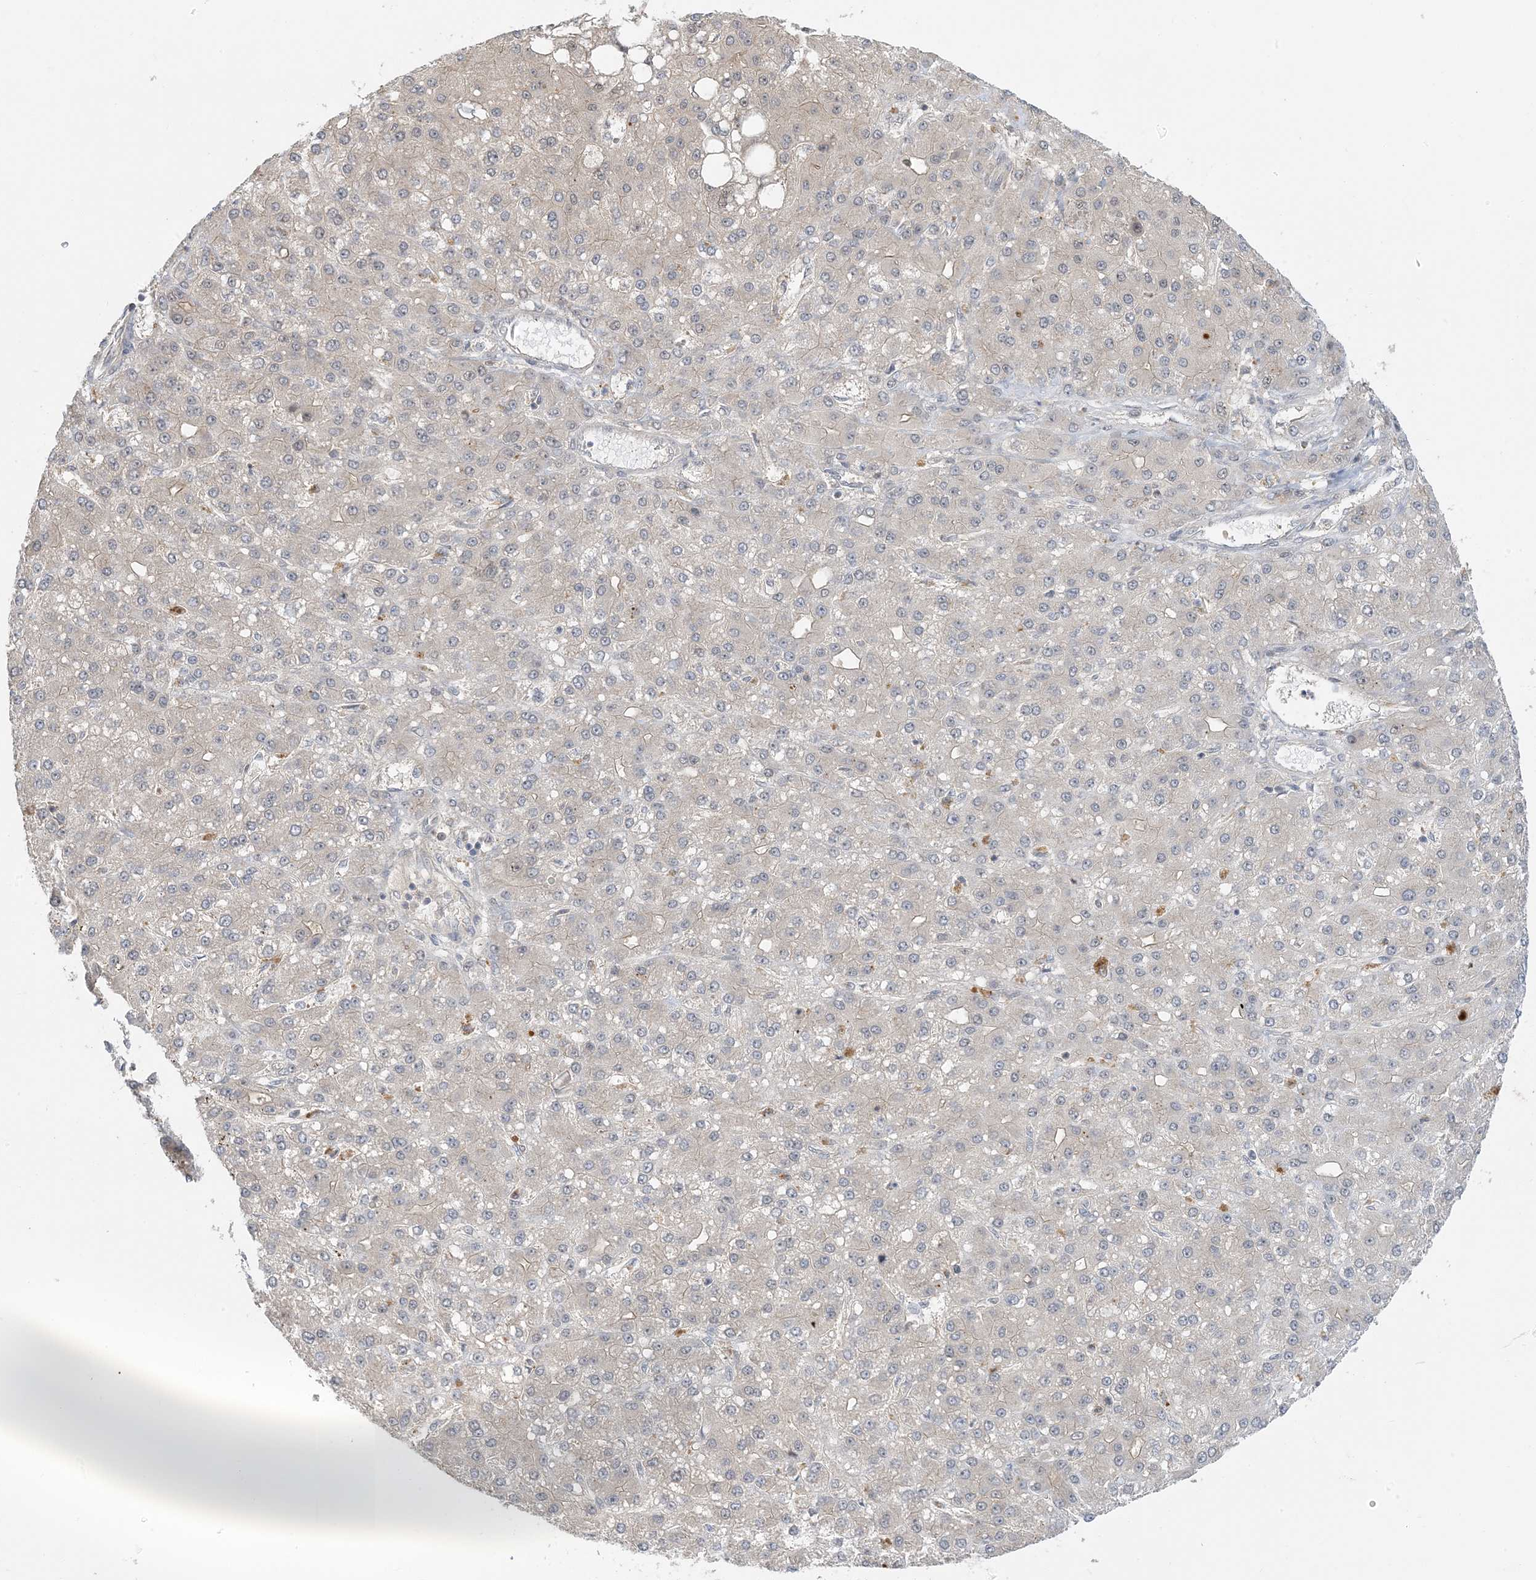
{"staining": {"intensity": "negative", "quantity": "none", "location": "none"}, "tissue": "liver cancer", "cell_type": "Tumor cells", "image_type": "cancer", "snomed": [{"axis": "morphology", "description": "Carcinoma, Hepatocellular, NOS"}, {"axis": "topography", "description": "Liver"}], "caption": "This is an immunohistochemistry (IHC) image of liver hepatocellular carcinoma. There is no positivity in tumor cells.", "gene": "WDR26", "patient": {"sex": "male", "age": 67}}